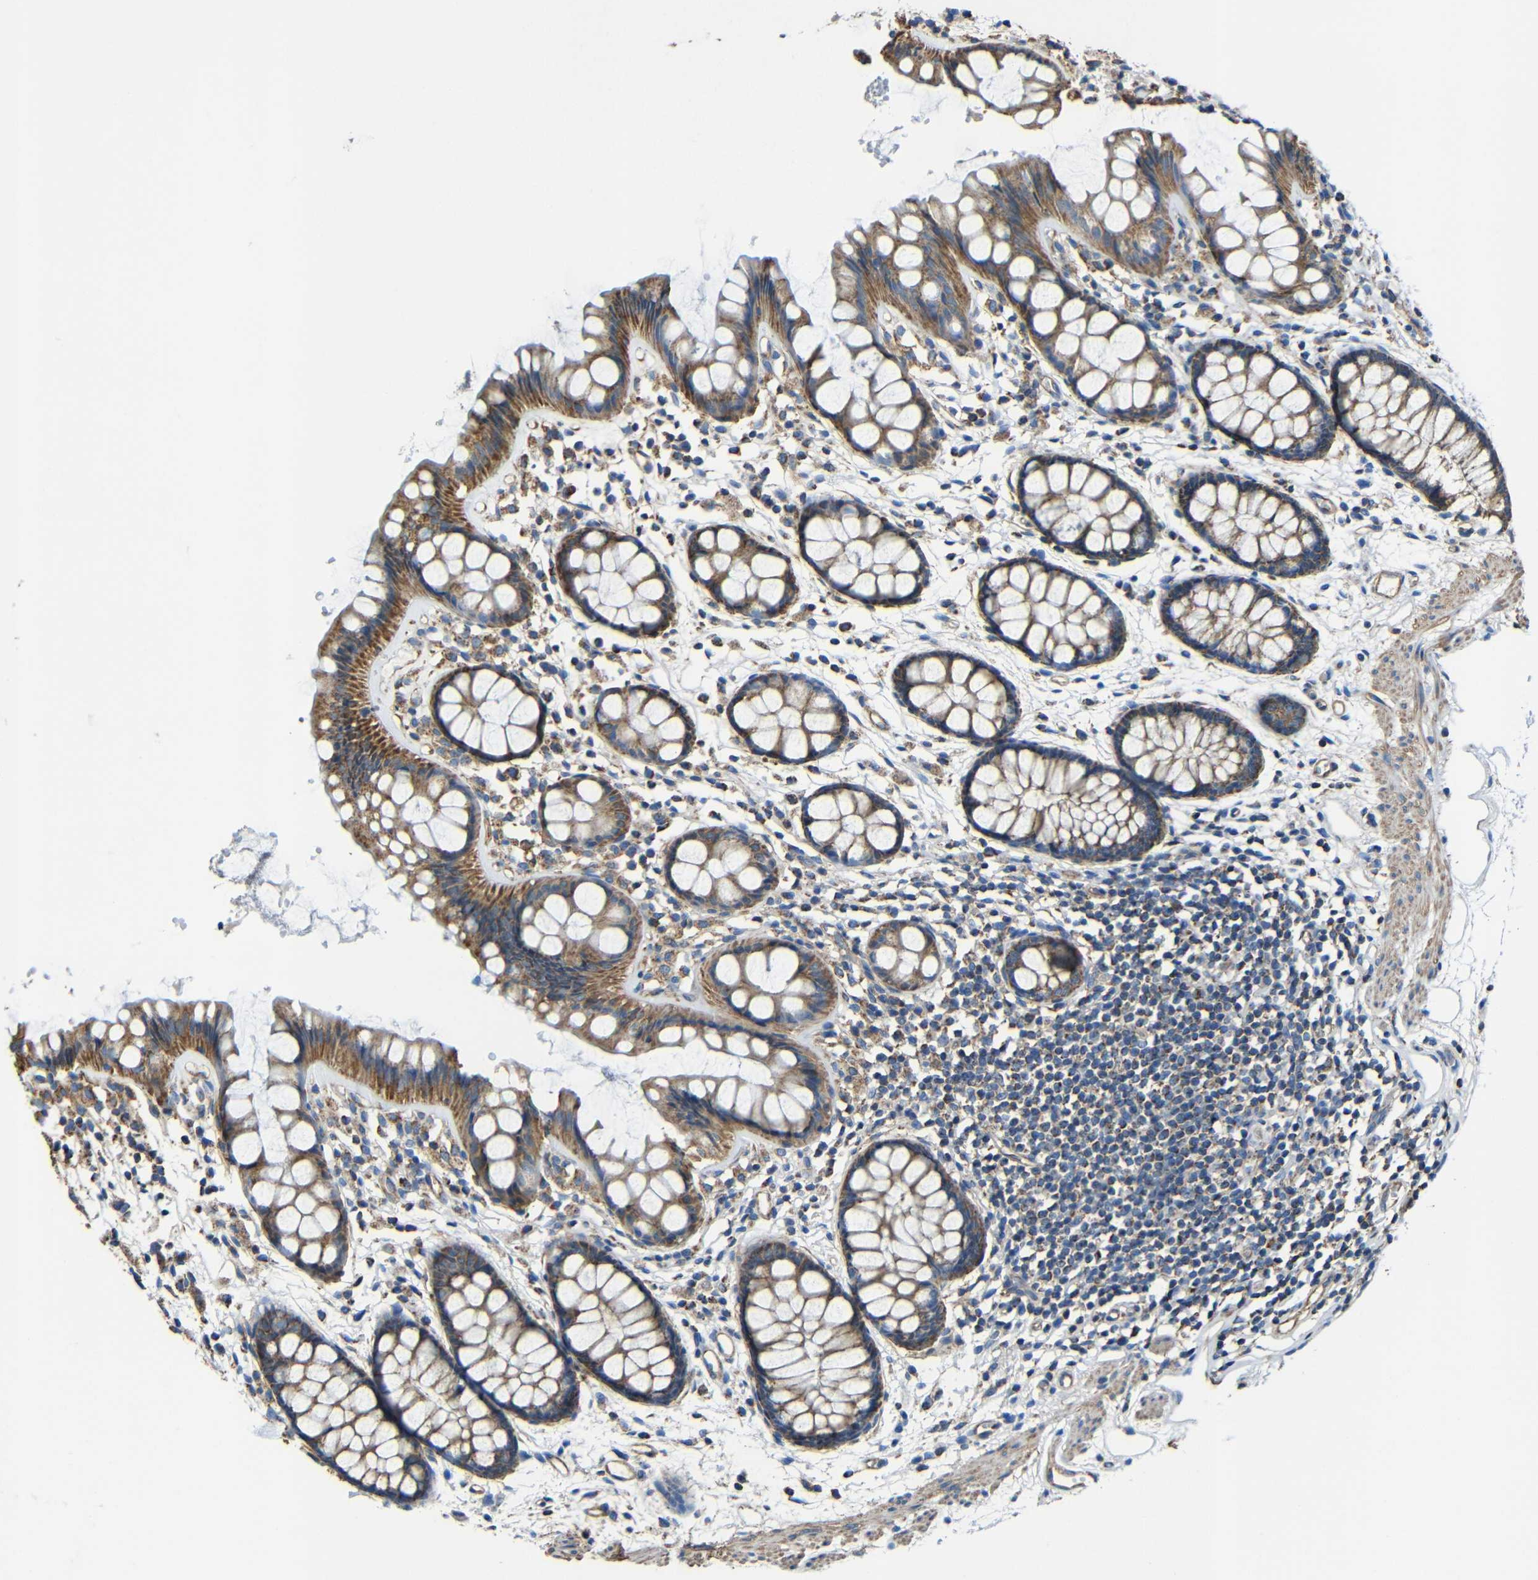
{"staining": {"intensity": "moderate", "quantity": ">75%", "location": "cytoplasmic/membranous"}, "tissue": "rectum", "cell_type": "Glandular cells", "image_type": "normal", "snomed": [{"axis": "morphology", "description": "Normal tissue, NOS"}, {"axis": "topography", "description": "Rectum"}], "caption": "Immunohistochemical staining of unremarkable rectum exhibits >75% levels of moderate cytoplasmic/membranous protein positivity in about >75% of glandular cells.", "gene": "INTS6L", "patient": {"sex": "female", "age": 66}}